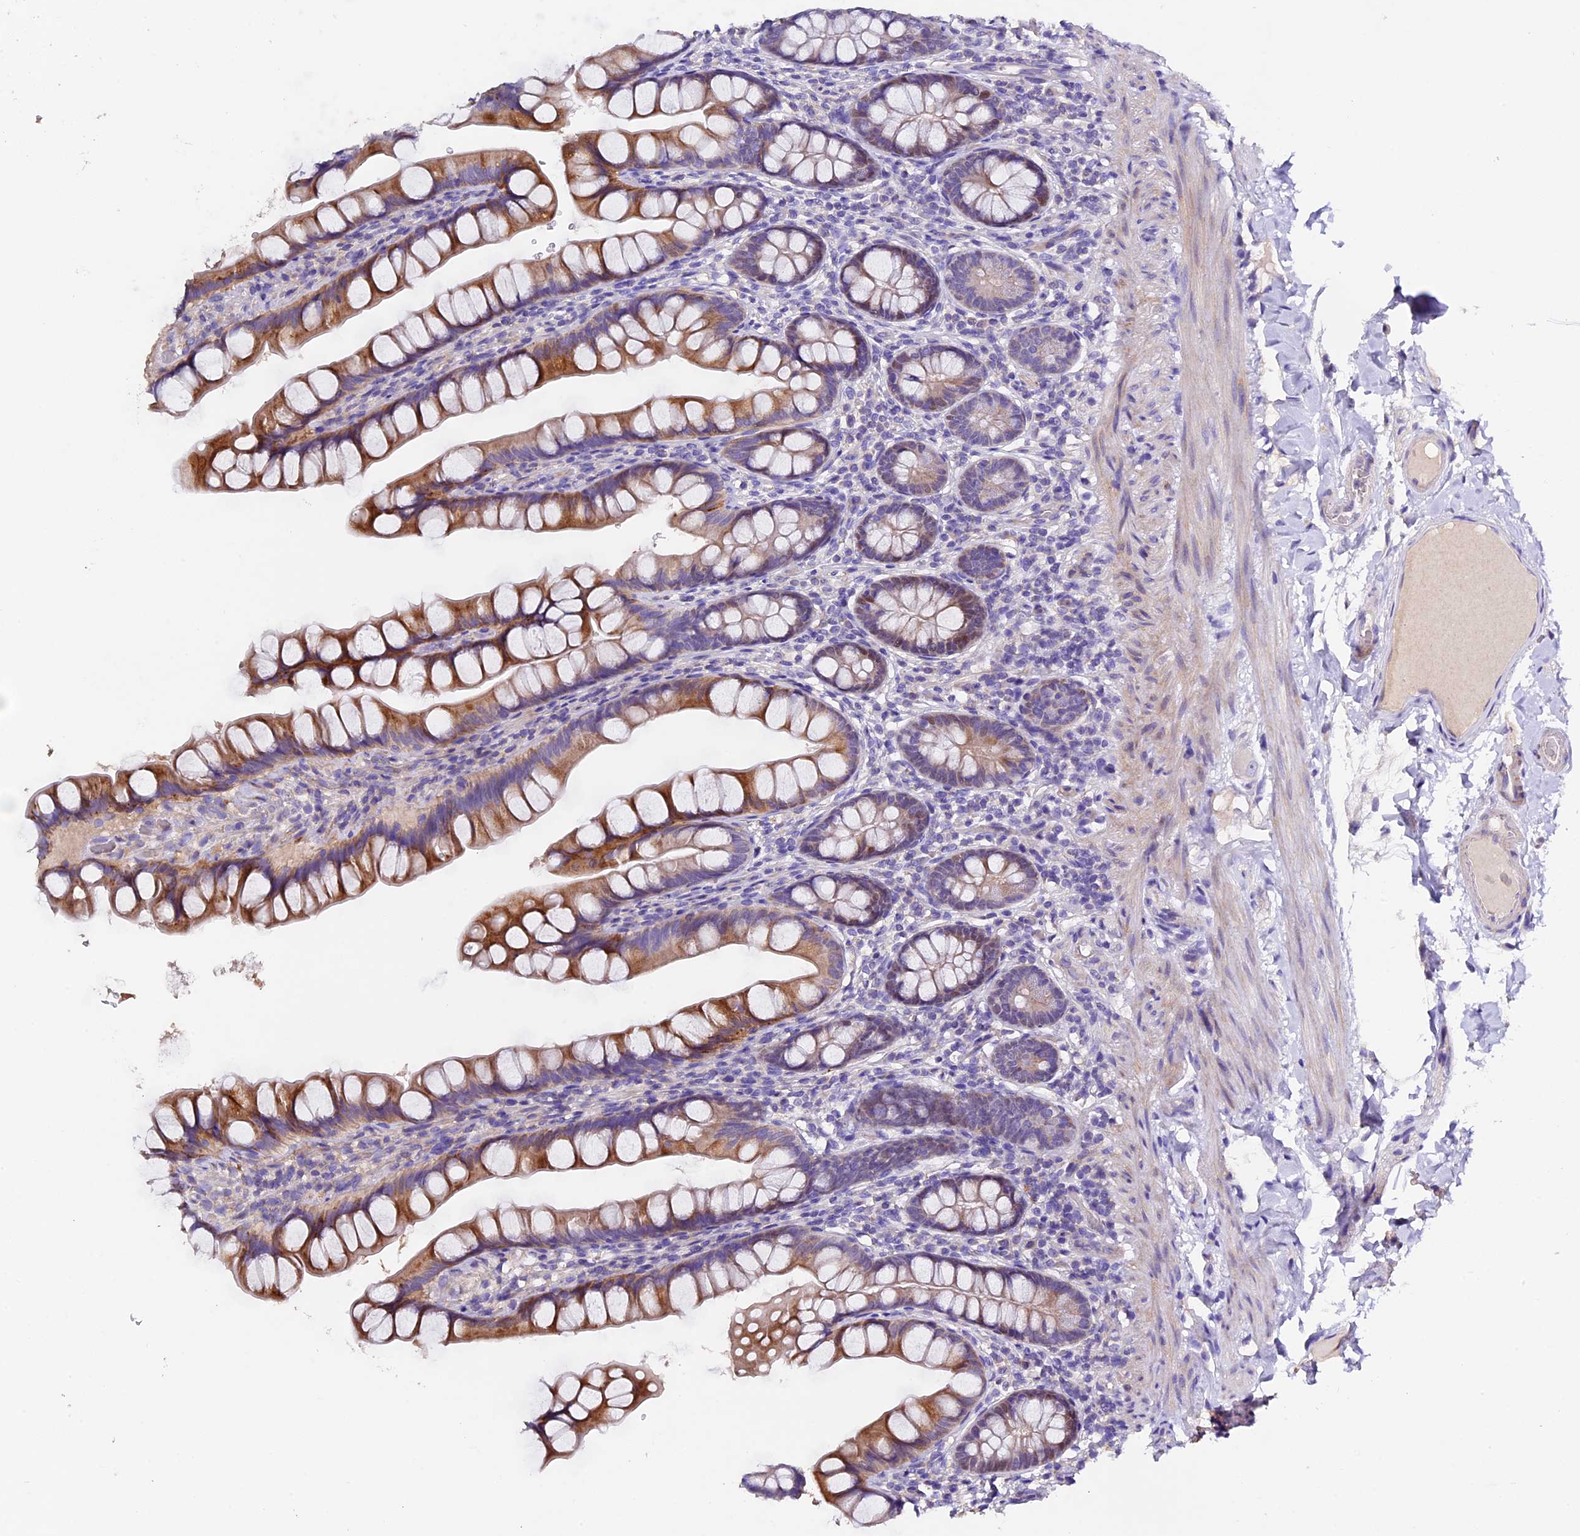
{"staining": {"intensity": "moderate", "quantity": ">75%", "location": "cytoplasmic/membranous"}, "tissue": "small intestine", "cell_type": "Glandular cells", "image_type": "normal", "snomed": [{"axis": "morphology", "description": "Normal tissue, NOS"}, {"axis": "topography", "description": "Small intestine"}], "caption": "Moderate cytoplasmic/membranous expression is seen in about >75% of glandular cells in normal small intestine.", "gene": "FBXW9", "patient": {"sex": "male", "age": 70}}